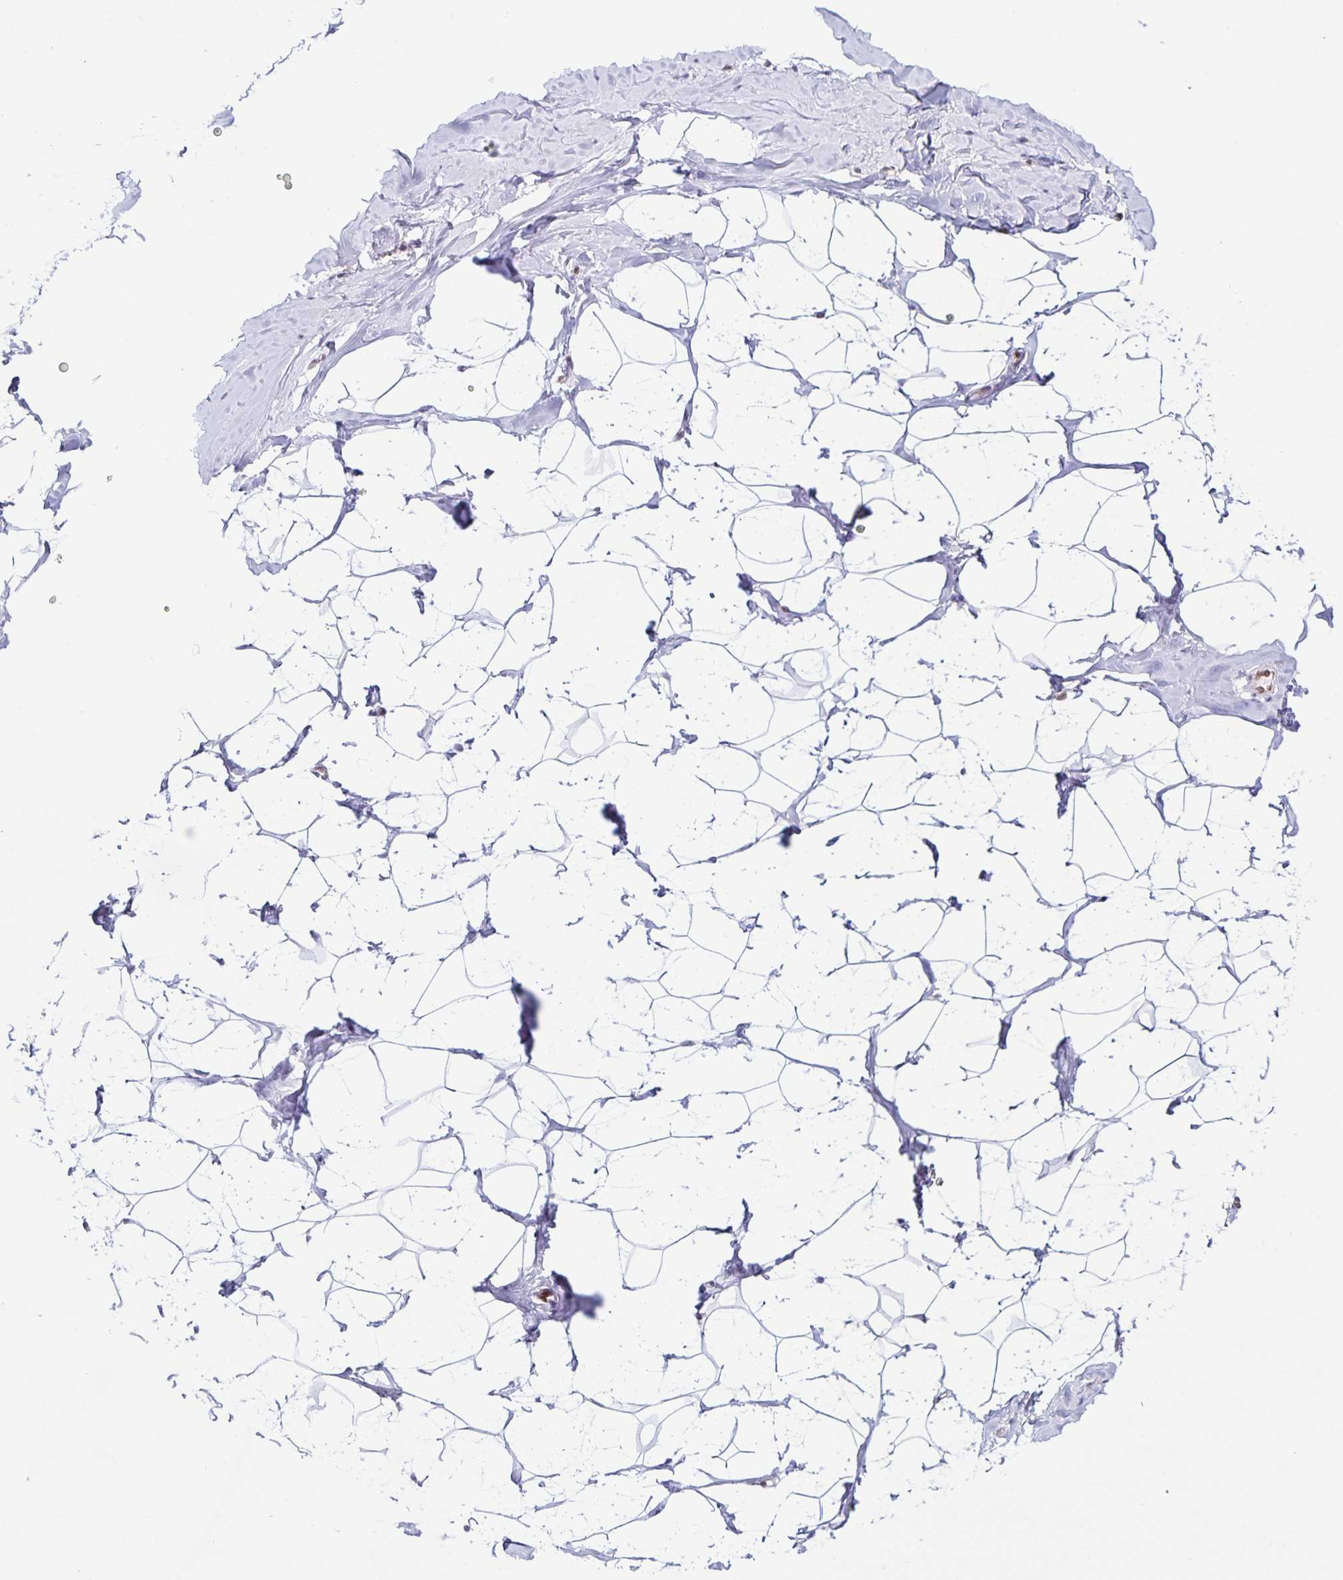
{"staining": {"intensity": "negative", "quantity": "none", "location": "none"}, "tissue": "breast", "cell_type": "Adipocytes", "image_type": "normal", "snomed": [{"axis": "morphology", "description": "Normal tissue, NOS"}, {"axis": "topography", "description": "Breast"}], "caption": "A micrograph of breast stained for a protein demonstrates no brown staining in adipocytes. (Brightfield microscopy of DAB immunohistochemistry (IHC) at high magnification).", "gene": "SYNE2", "patient": {"sex": "female", "age": 32}}